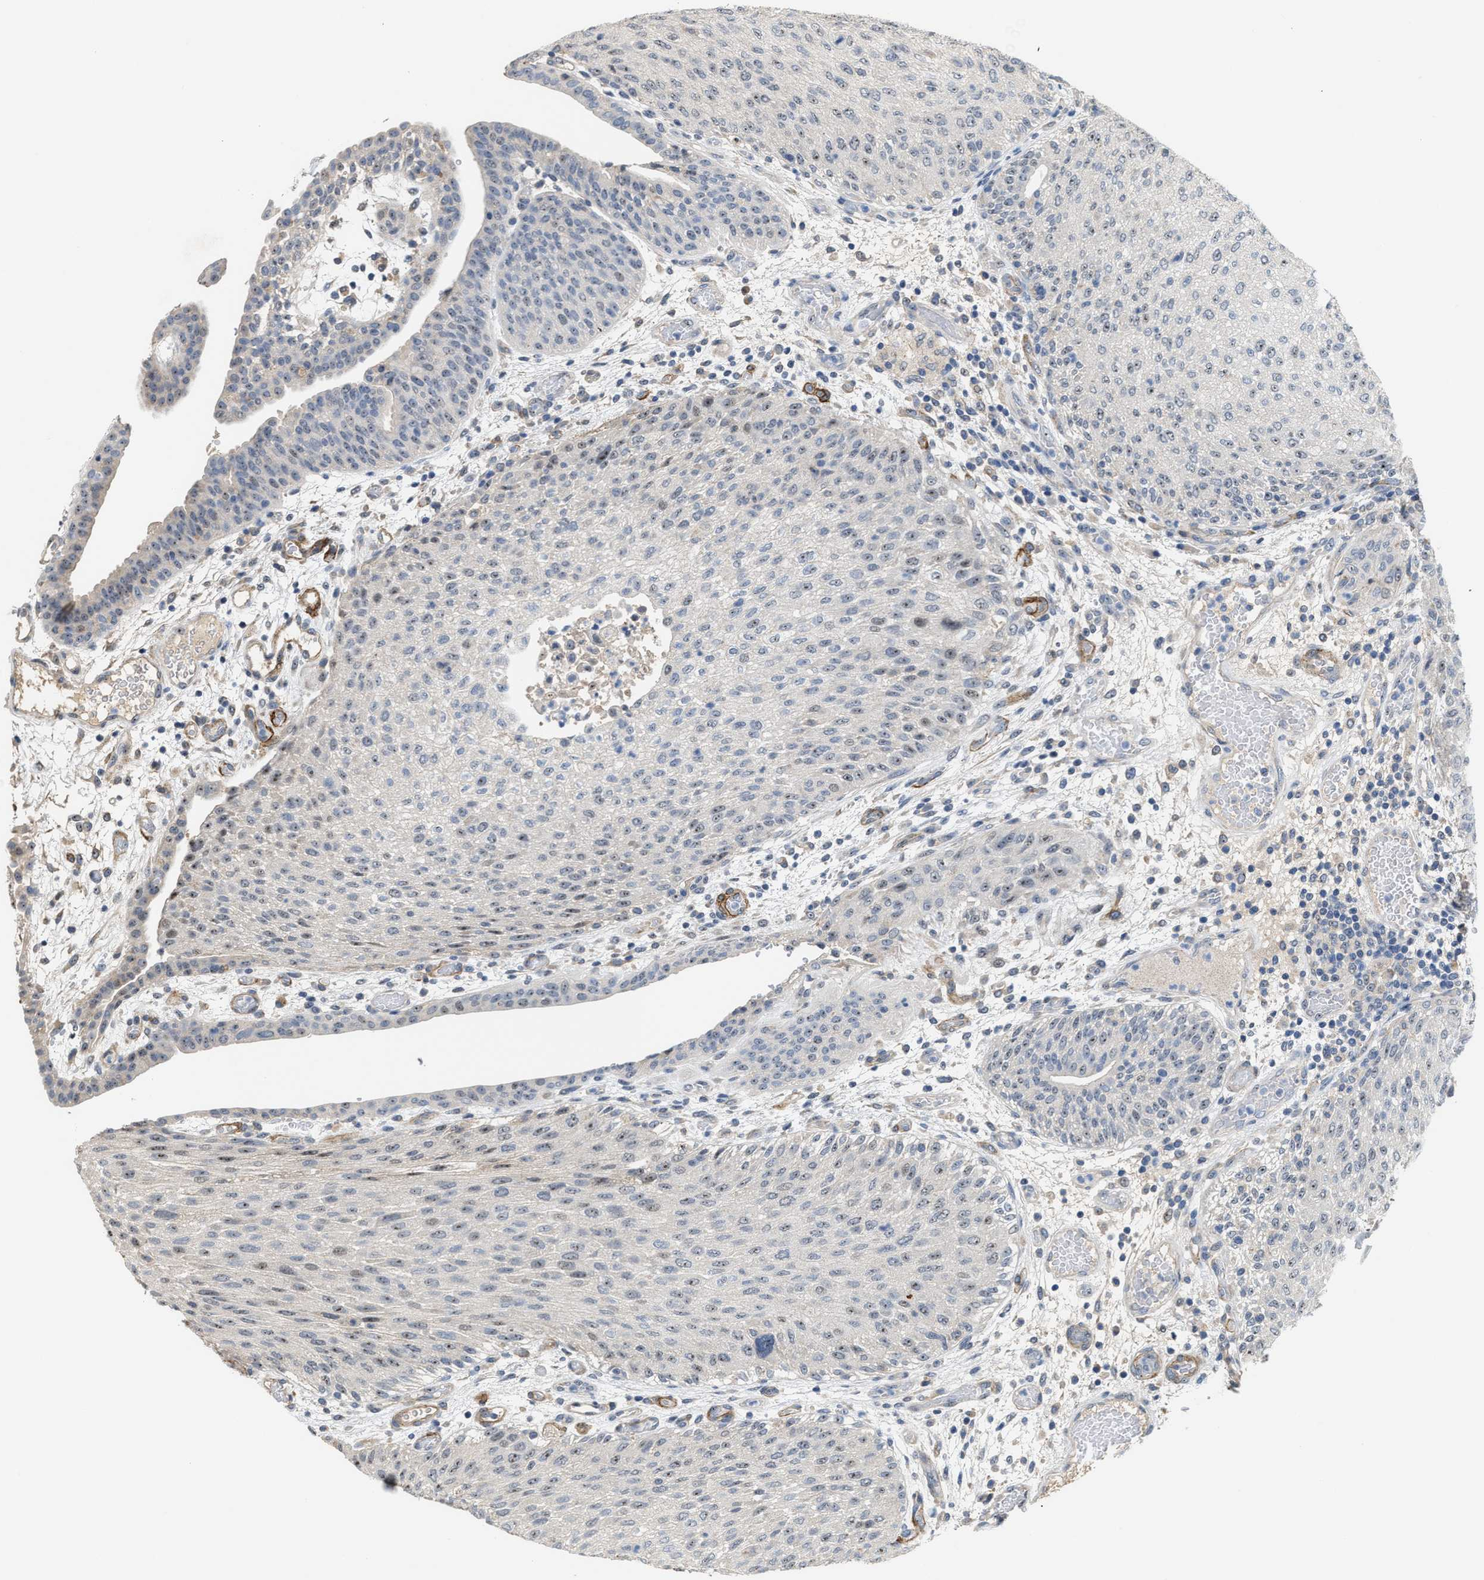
{"staining": {"intensity": "weak", "quantity": "<25%", "location": "nuclear"}, "tissue": "urothelial cancer", "cell_type": "Tumor cells", "image_type": "cancer", "snomed": [{"axis": "morphology", "description": "Urothelial carcinoma, Low grade"}, {"axis": "morphology", "description": "Urothelial carcinoma, High grade"}, {"axis": "topography", "description": "Urinary bladder"}], "caption": "This micrograph is of urothelial cancer stained with IHC to label a protein in brown with the nuclei are counter-stained blue. There is no expression in tumor cells.", "gene": "ZNF783", "patient": {"sex": "male", "age": 35}}